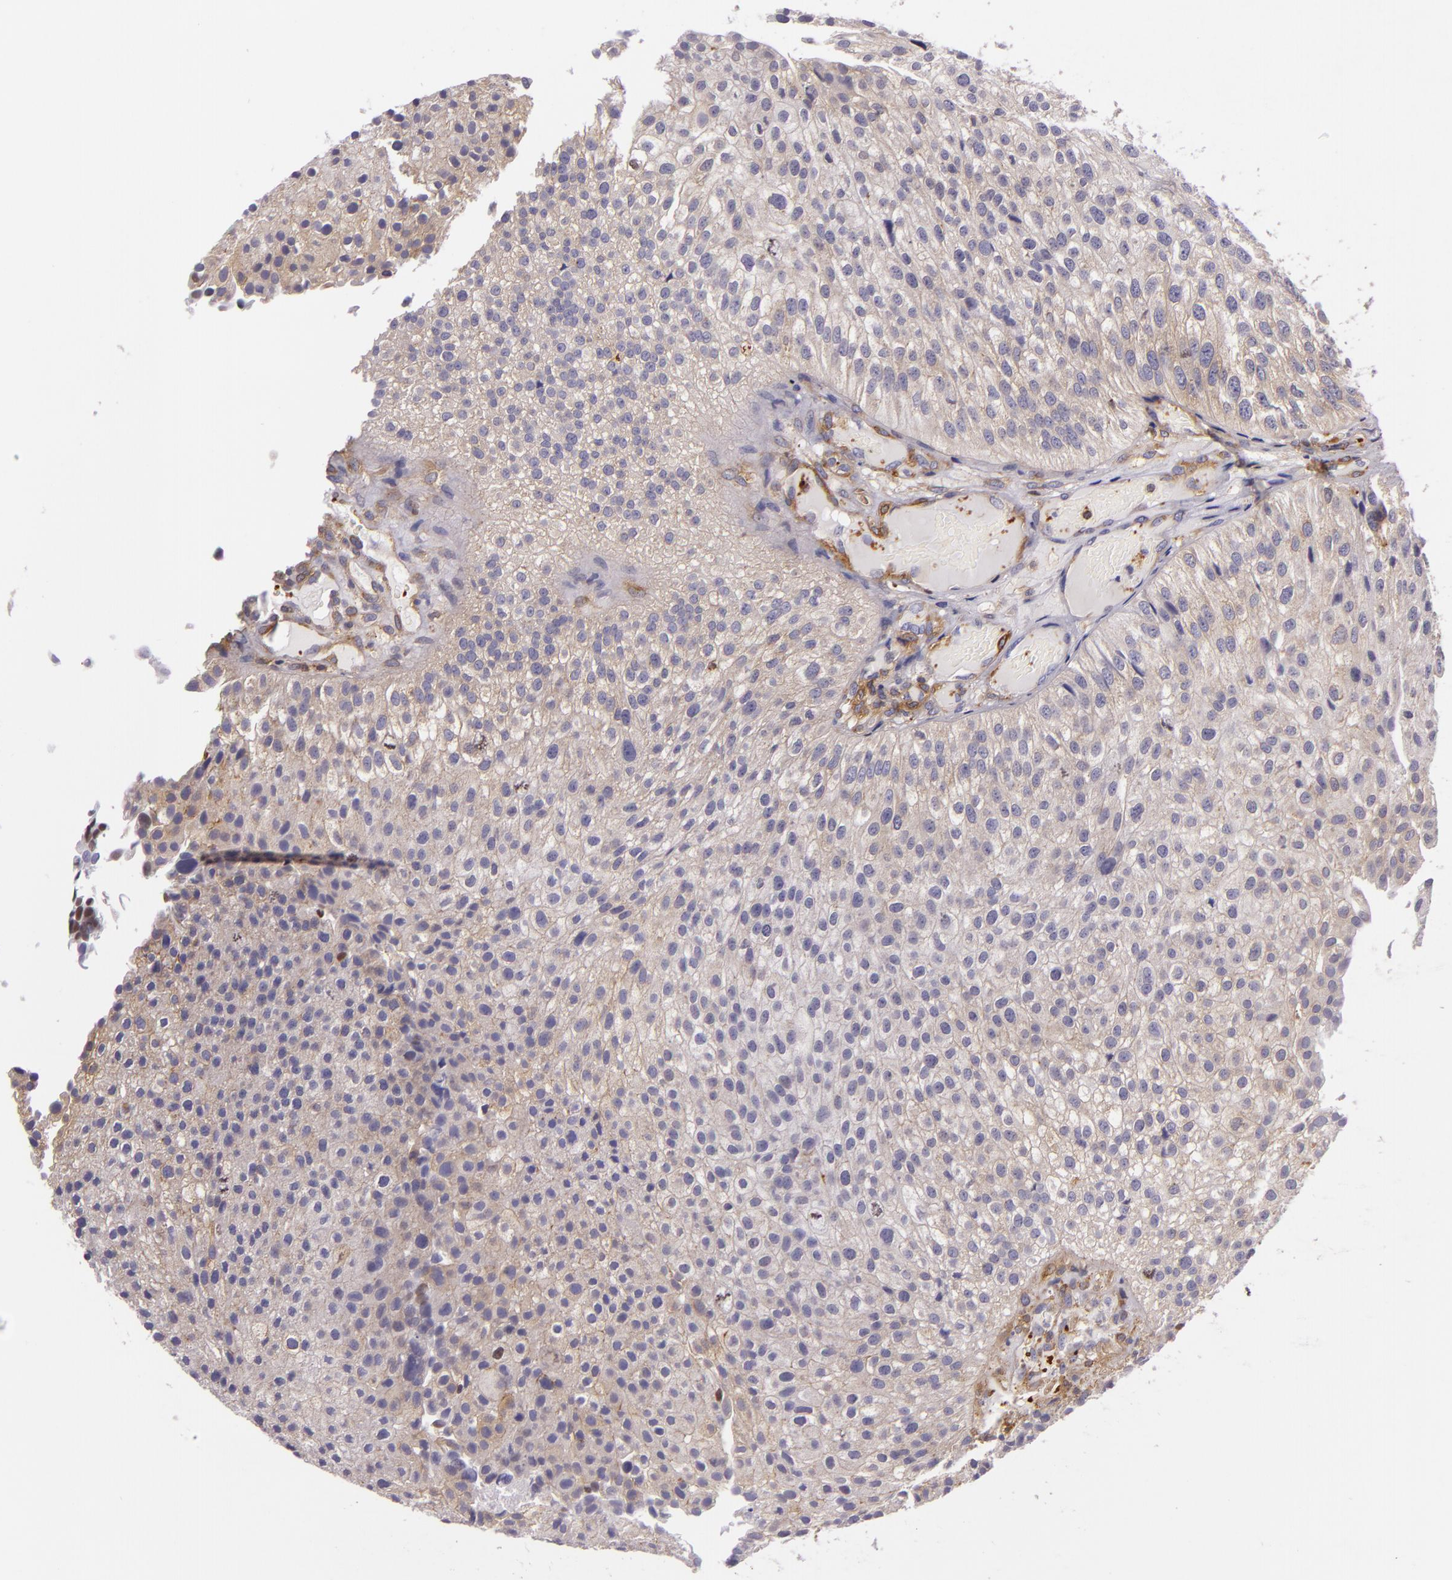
{"staining": {"intensity": "weak", "quantity": ">75%", "location": "cytoplasmic/membranous"}, "tissue": "urothelial cancer", "cell_type": "Tumor cells", "image_type": "cancer", "snomed": [{"axis": "morphology", "description": "Urothelial carcinoma, Low grade"}, {"axis": "topography", "description": "Urinary bladder"}], "caption": "Immunohistochemical staining of human low-grade urothelial carcinoma demonstrates weak cytoplasmic/membranous protein expression in about >75% of tumor cells.", "gene": "TLN1", "patient": {"sex": "female", "age": 89}}